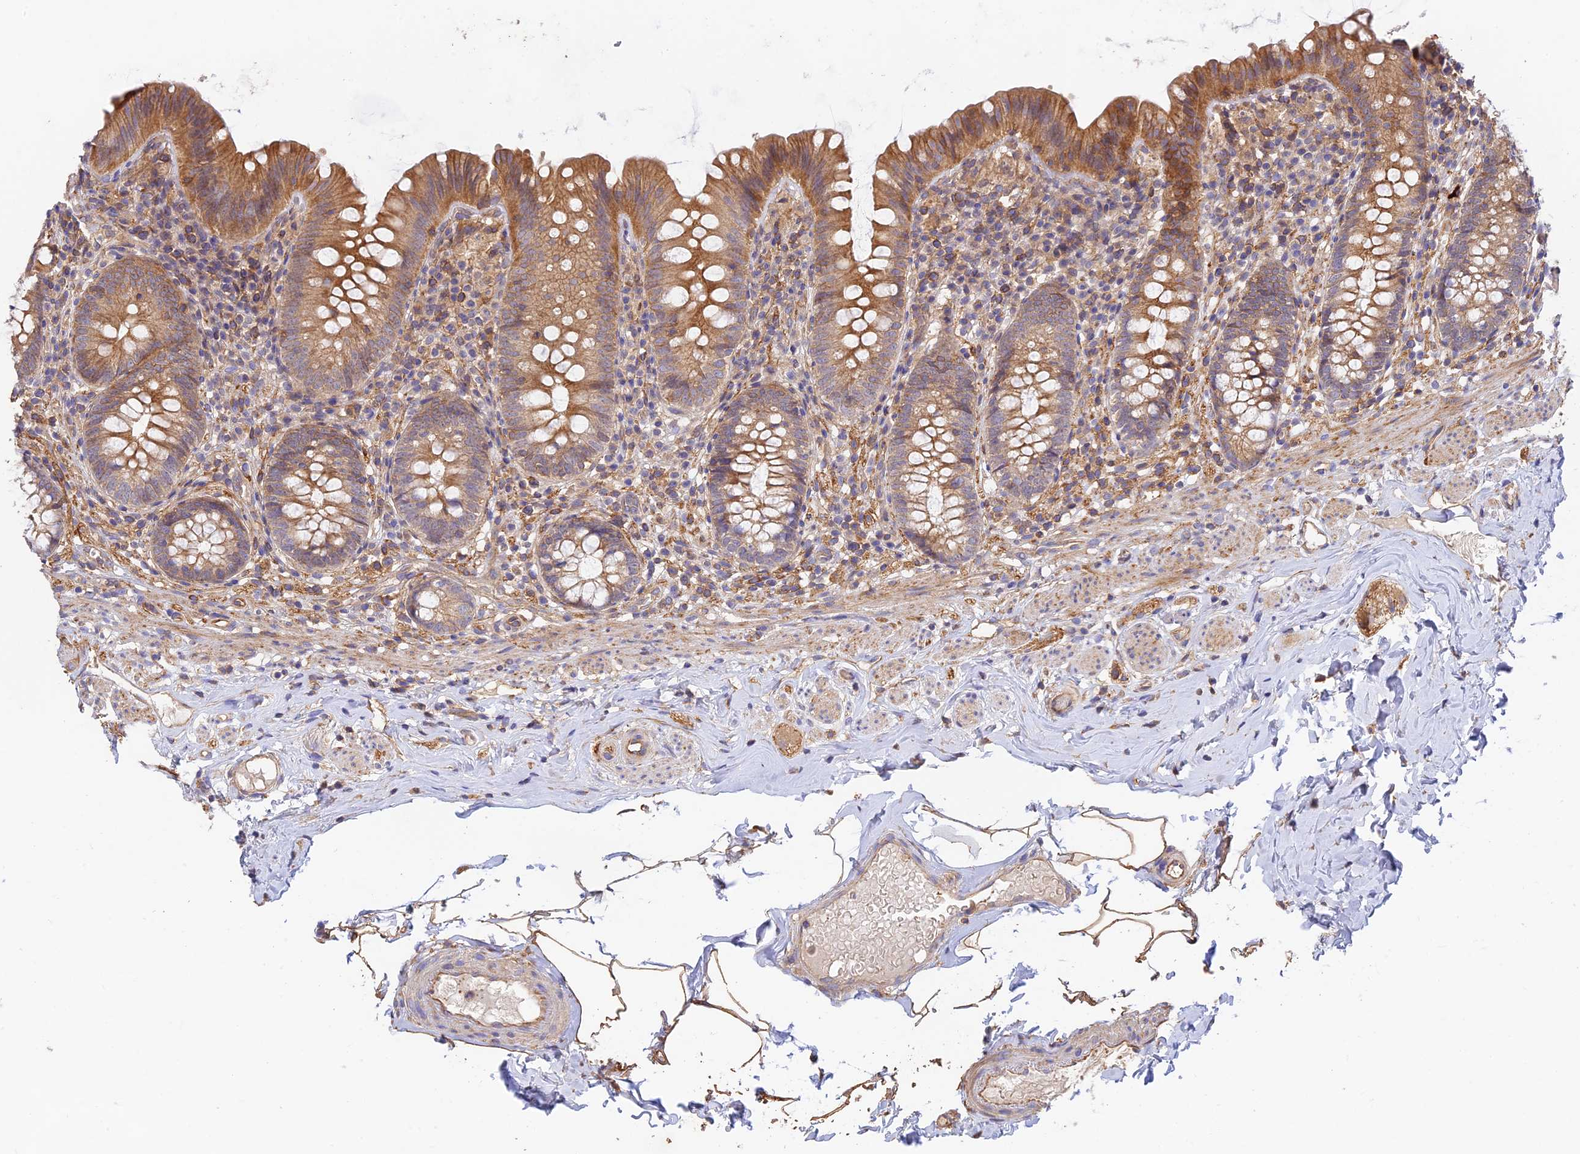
{"staining": {"intensity": "moderate", "quantity": ">75%", "location": "cytoplasmic/membranous"}, "tissue": "appendix", "cell_type": "Glandular cells", "image_type": "normal", "snomed": [{"axis": "morphology", "description": "Normal tissue, NOS"}, {"axis": "topography", "description": "Appendix"}], "caption": "Appendix stained with a brown dye shows moderate cytoplasmic/membranous positive expression in approximately >75% of glandular cells.", "gene": "MYO9A", "patient": {"sex": "male", "age": 55}}